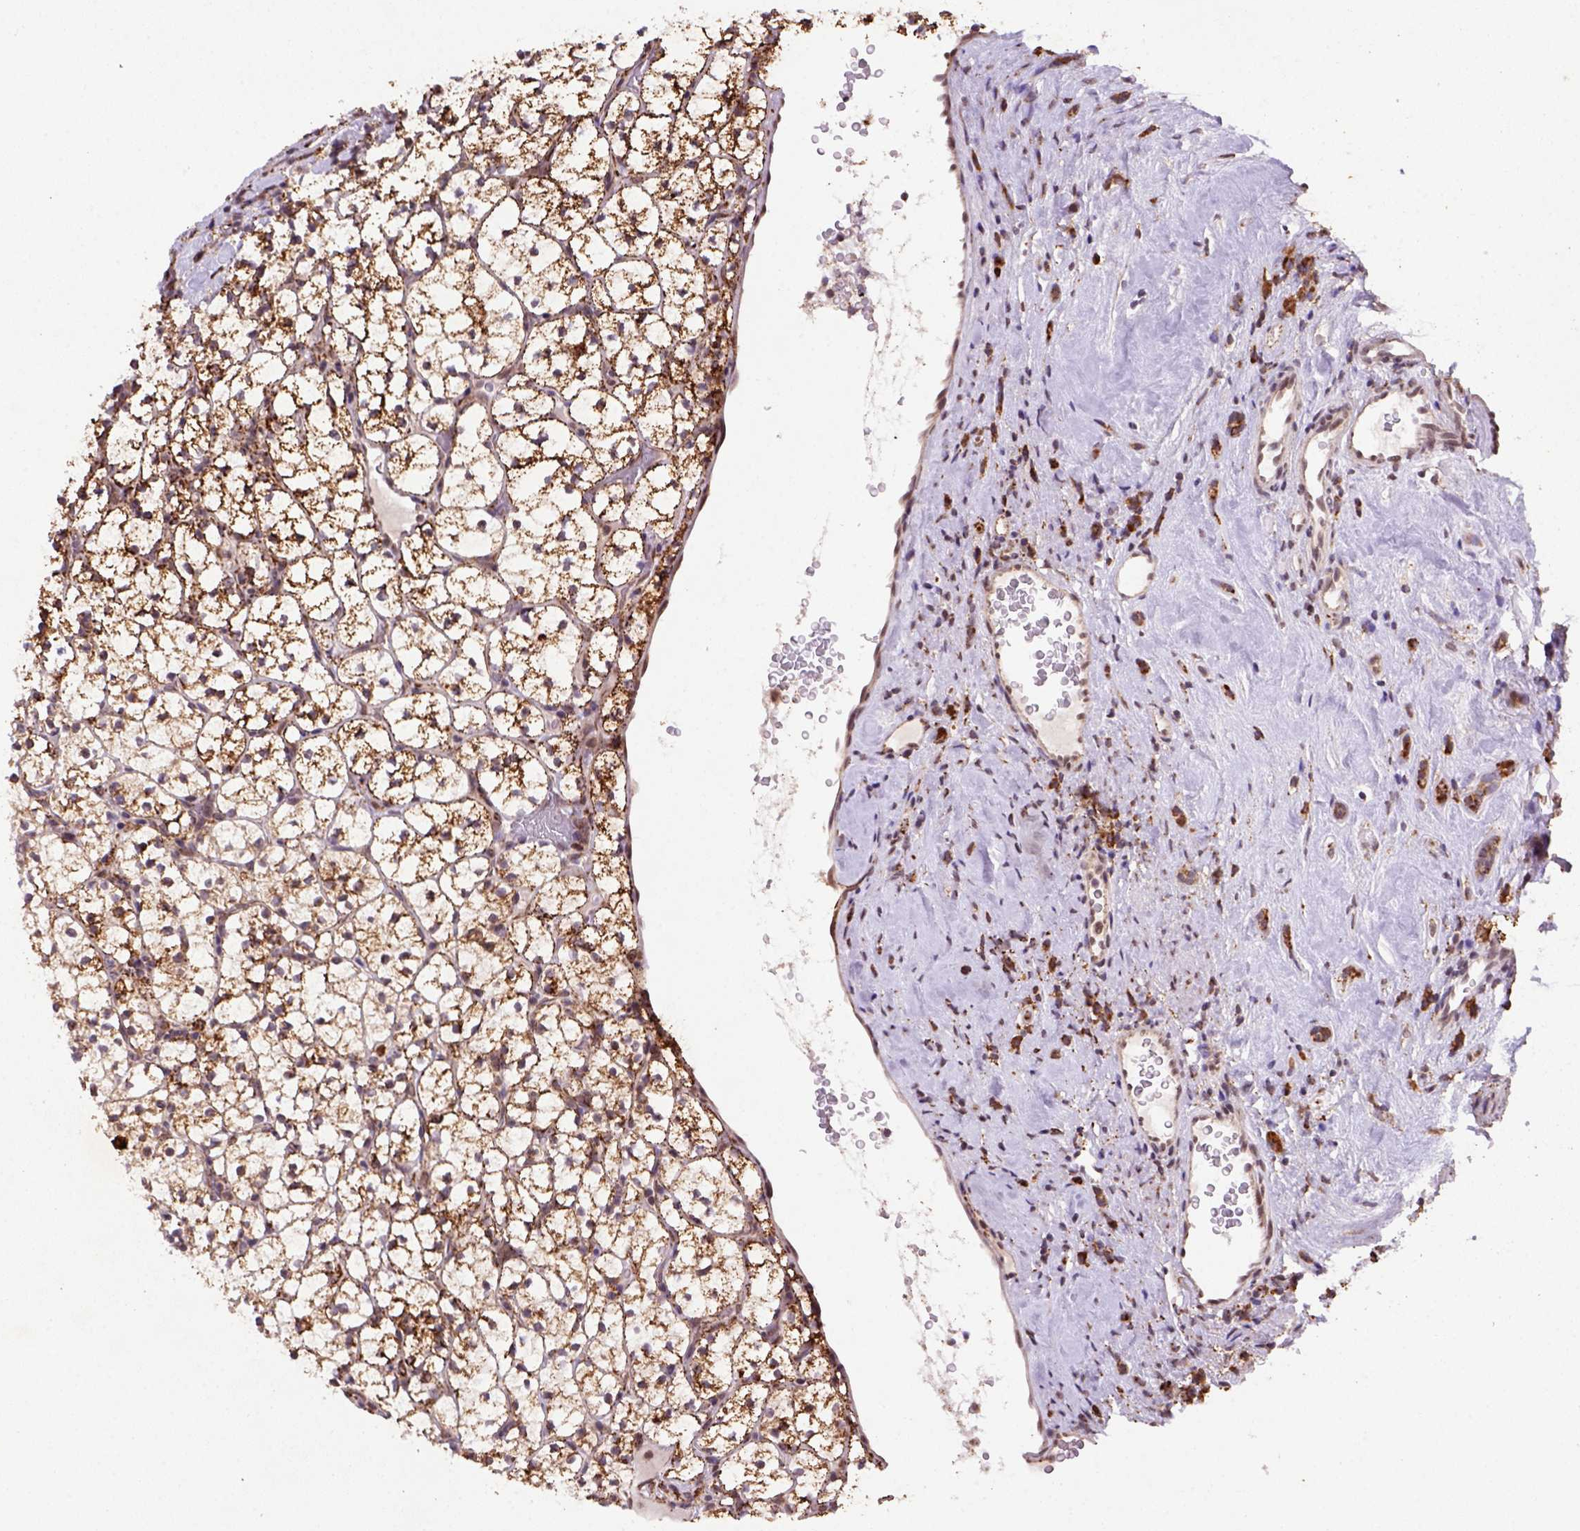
{"staining": {"intensity": "strong", "quantity": ">75%", "location": "cytoplasmic/membranous"}, "tissue": "renal cancer", "cell_type": "Tumor cells", "image_type": "cancer", "snomed": [{"axis": "morphology", "description": "Adenocarcinoma, NOS"}, {"axis": "topography", "description": "Kidney"}], "caption": "Protein expression analysis of human adenocarcinoma (renal) reveals strong cytoplasmic/membranous positivity in about >75% of tumor cells.", "gene": "FZD7", "patient": {"sex": "female", "age": 89}}